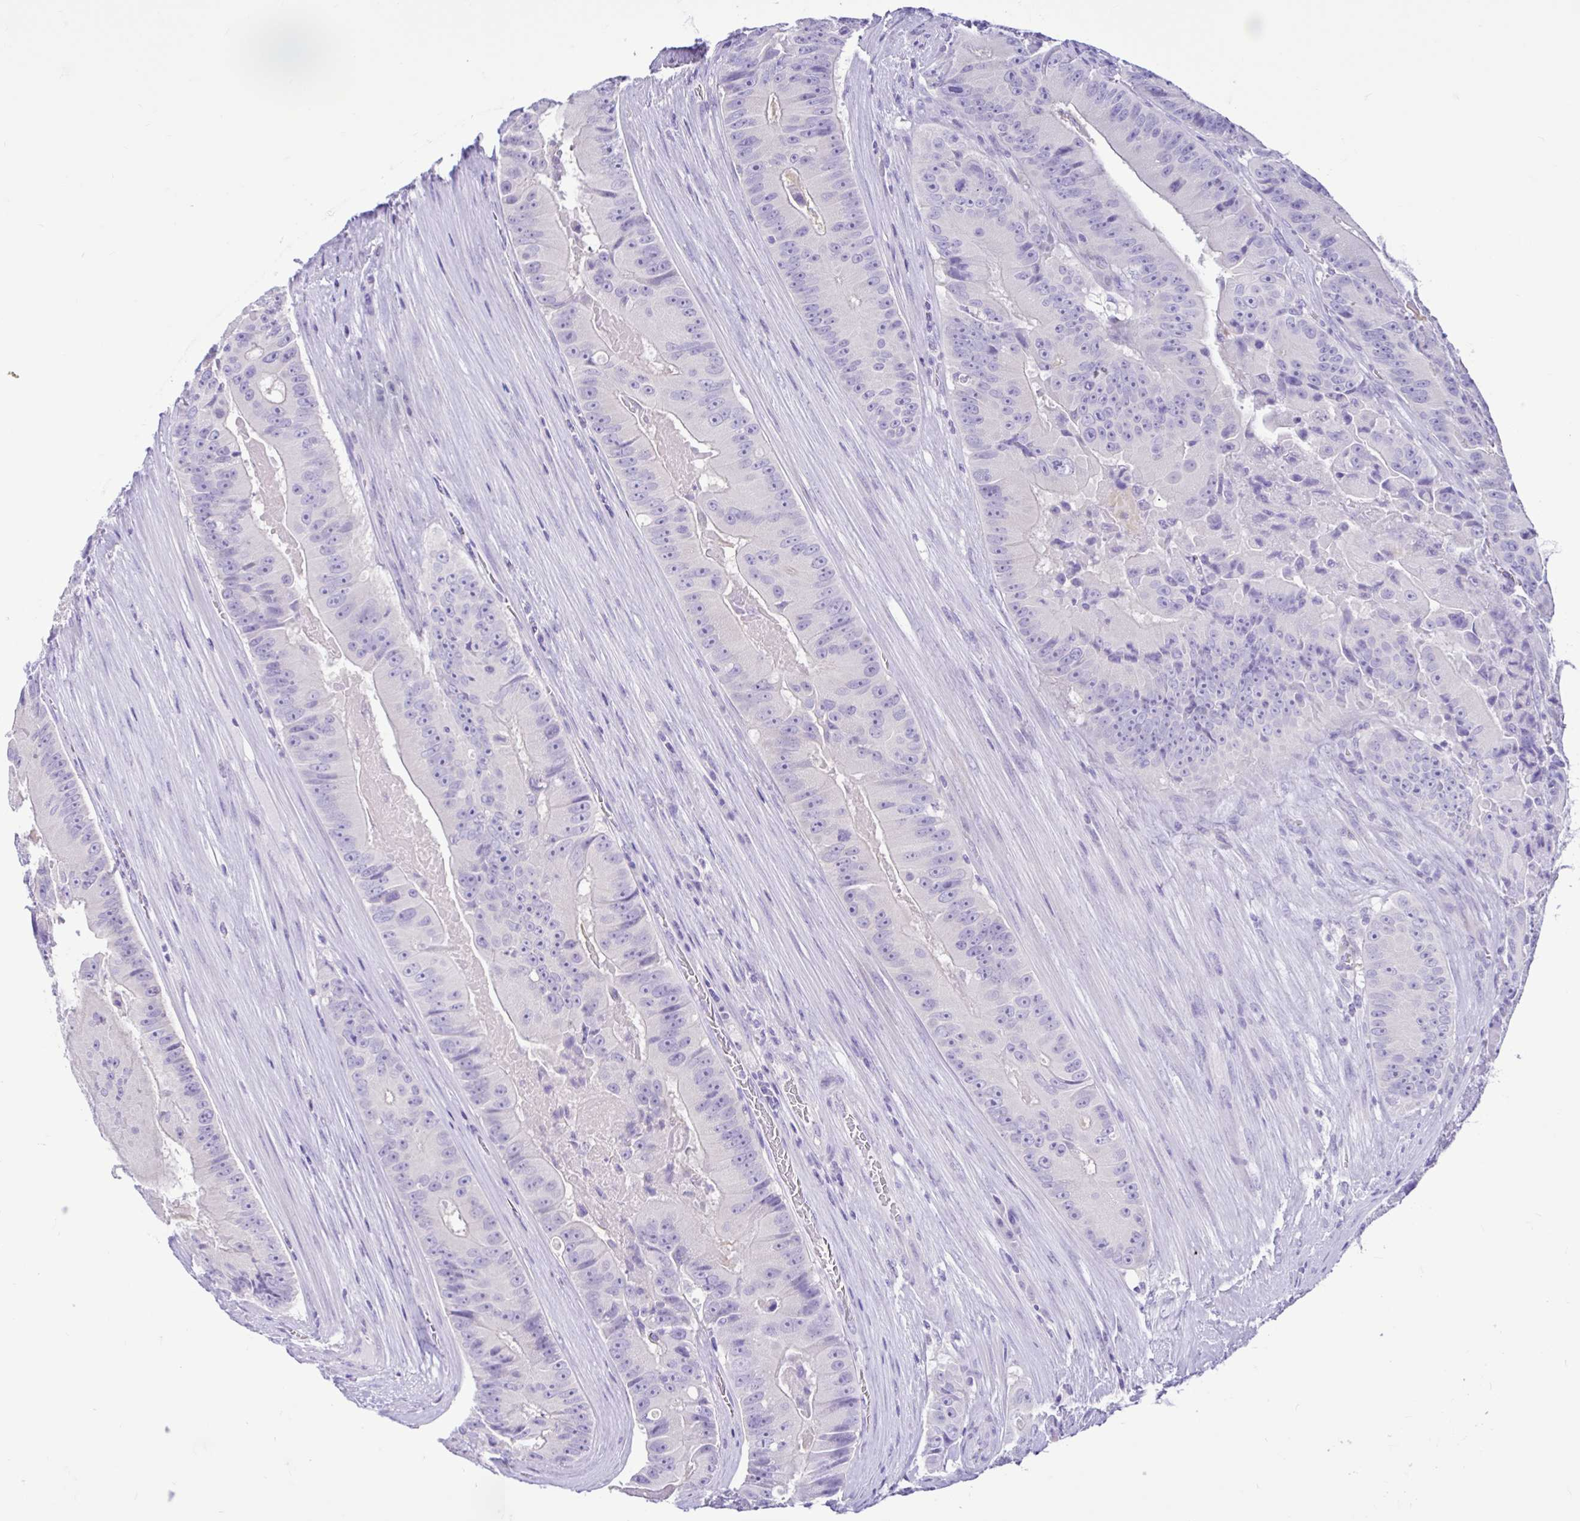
{"staining": {"intensity": "negative", "quantity": "none", "location": "none"}, "tissue": "colorectal cancer", "cell_type": "Tumor cells", "image_type": "cancer", "snomed": [{"axis": "morphology", "description": "Adenocarcinoma, NOS"}, {"axis": "topography", "description": "Colon"}], "caption": "The photomicrograph exhibits no significant expression in tumor cells of colorectal cancer.", "gene": "CYP19A1", "patient": {"sex": "female", "age": 86}}